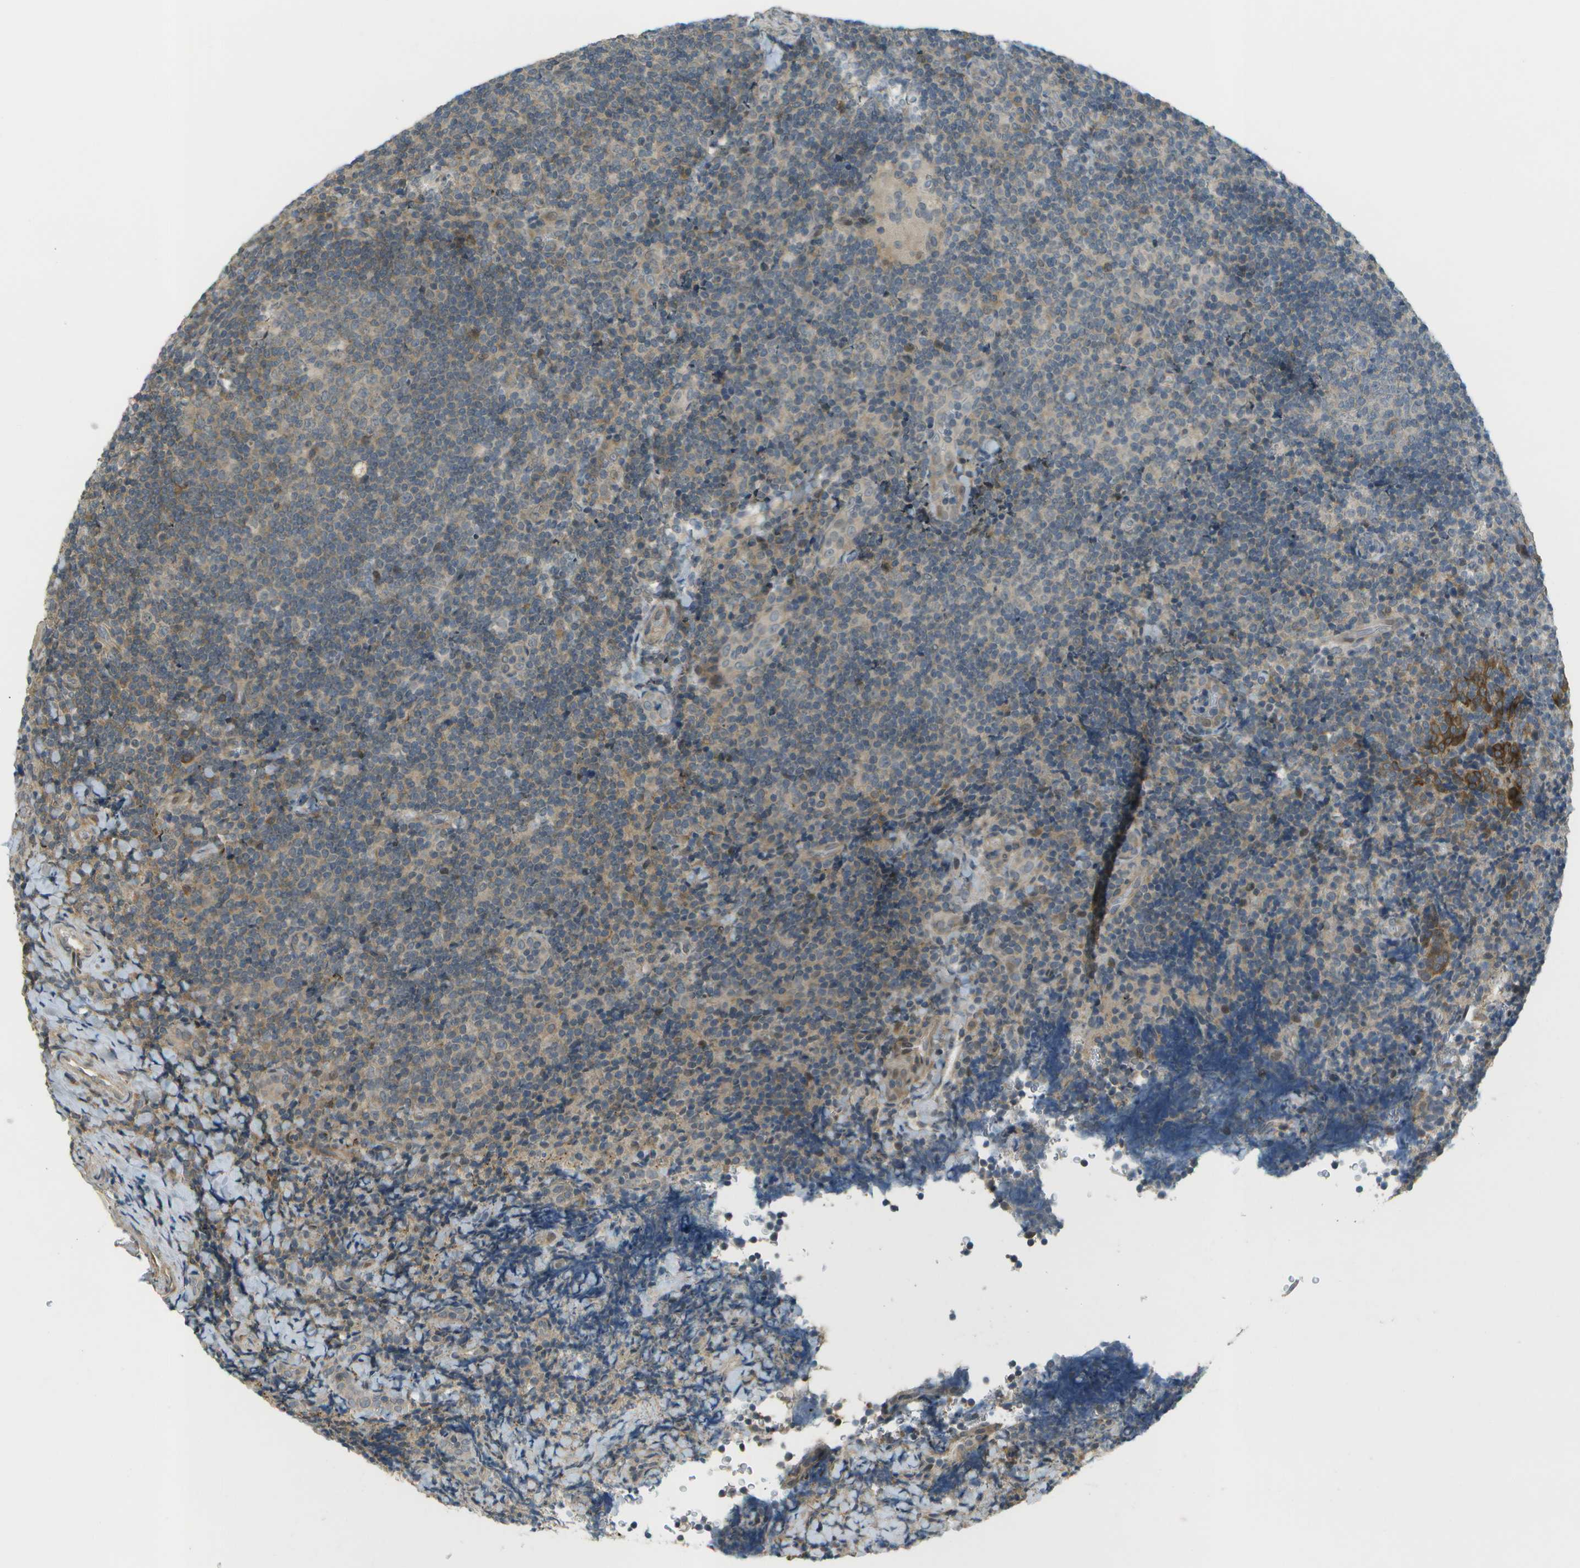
{"staining": {"intensity": "strong", "quantity": "<25%", "location": "cytoplasmic/membranous"}, "tissue": "tonsil", "cell_type": "Germinal center cells", "image_type": "normal", "snomed": [{"axis": "morphology", "description": "Normal tissue, NOS"}, {"axis": "topography", "description": "Tonsil"}], "caption": "A brown stain highlights strong cytoplasmic/membranous positivity of a protein in germinal center cells of benign human tonsil.", "gene": "WNK2", "patient": {"sex": "male", "age": 37}}